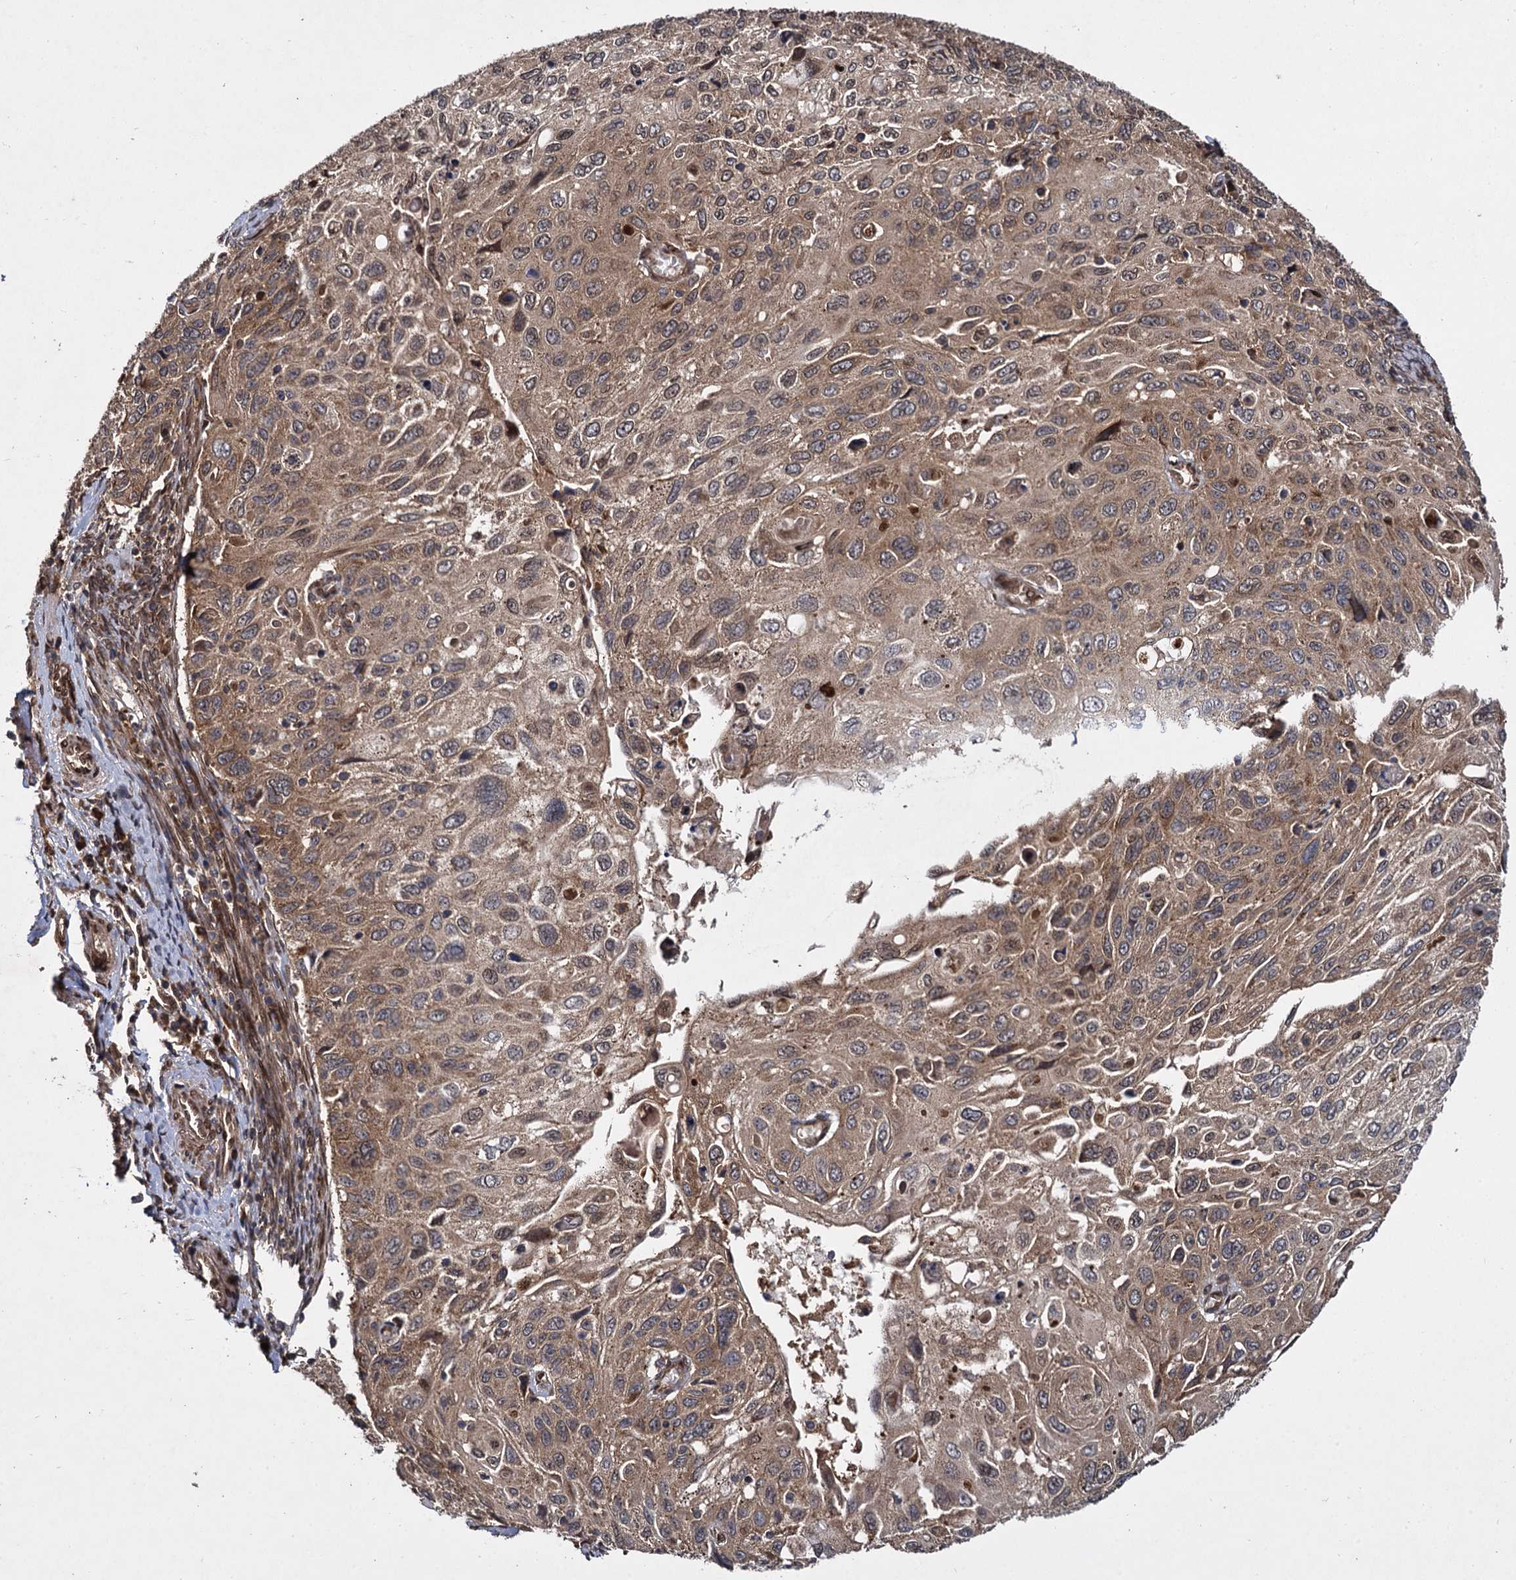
{"staining": {"intensity": "moderate", "quantity": ">75%", "location": "cytoplasmic/membranous"}, "tissue": "cervical cancer", "cell_type": "Tumor cells", "image_type": "cancer", "snomed": [{"axis": "morphology", "description": "Squamous cell carcinoma, NOS"}, {"axis": "topography", "description": "Cervix"}], "caption": "There is medium levels of moderate cytoplasmic/membranous expression in tumor cells of cervical cancer, as demonstrated by immunohistochemical staining (brown color).", "gene": "DCP1B", "patient": {"sex": "female", "age": 70}}